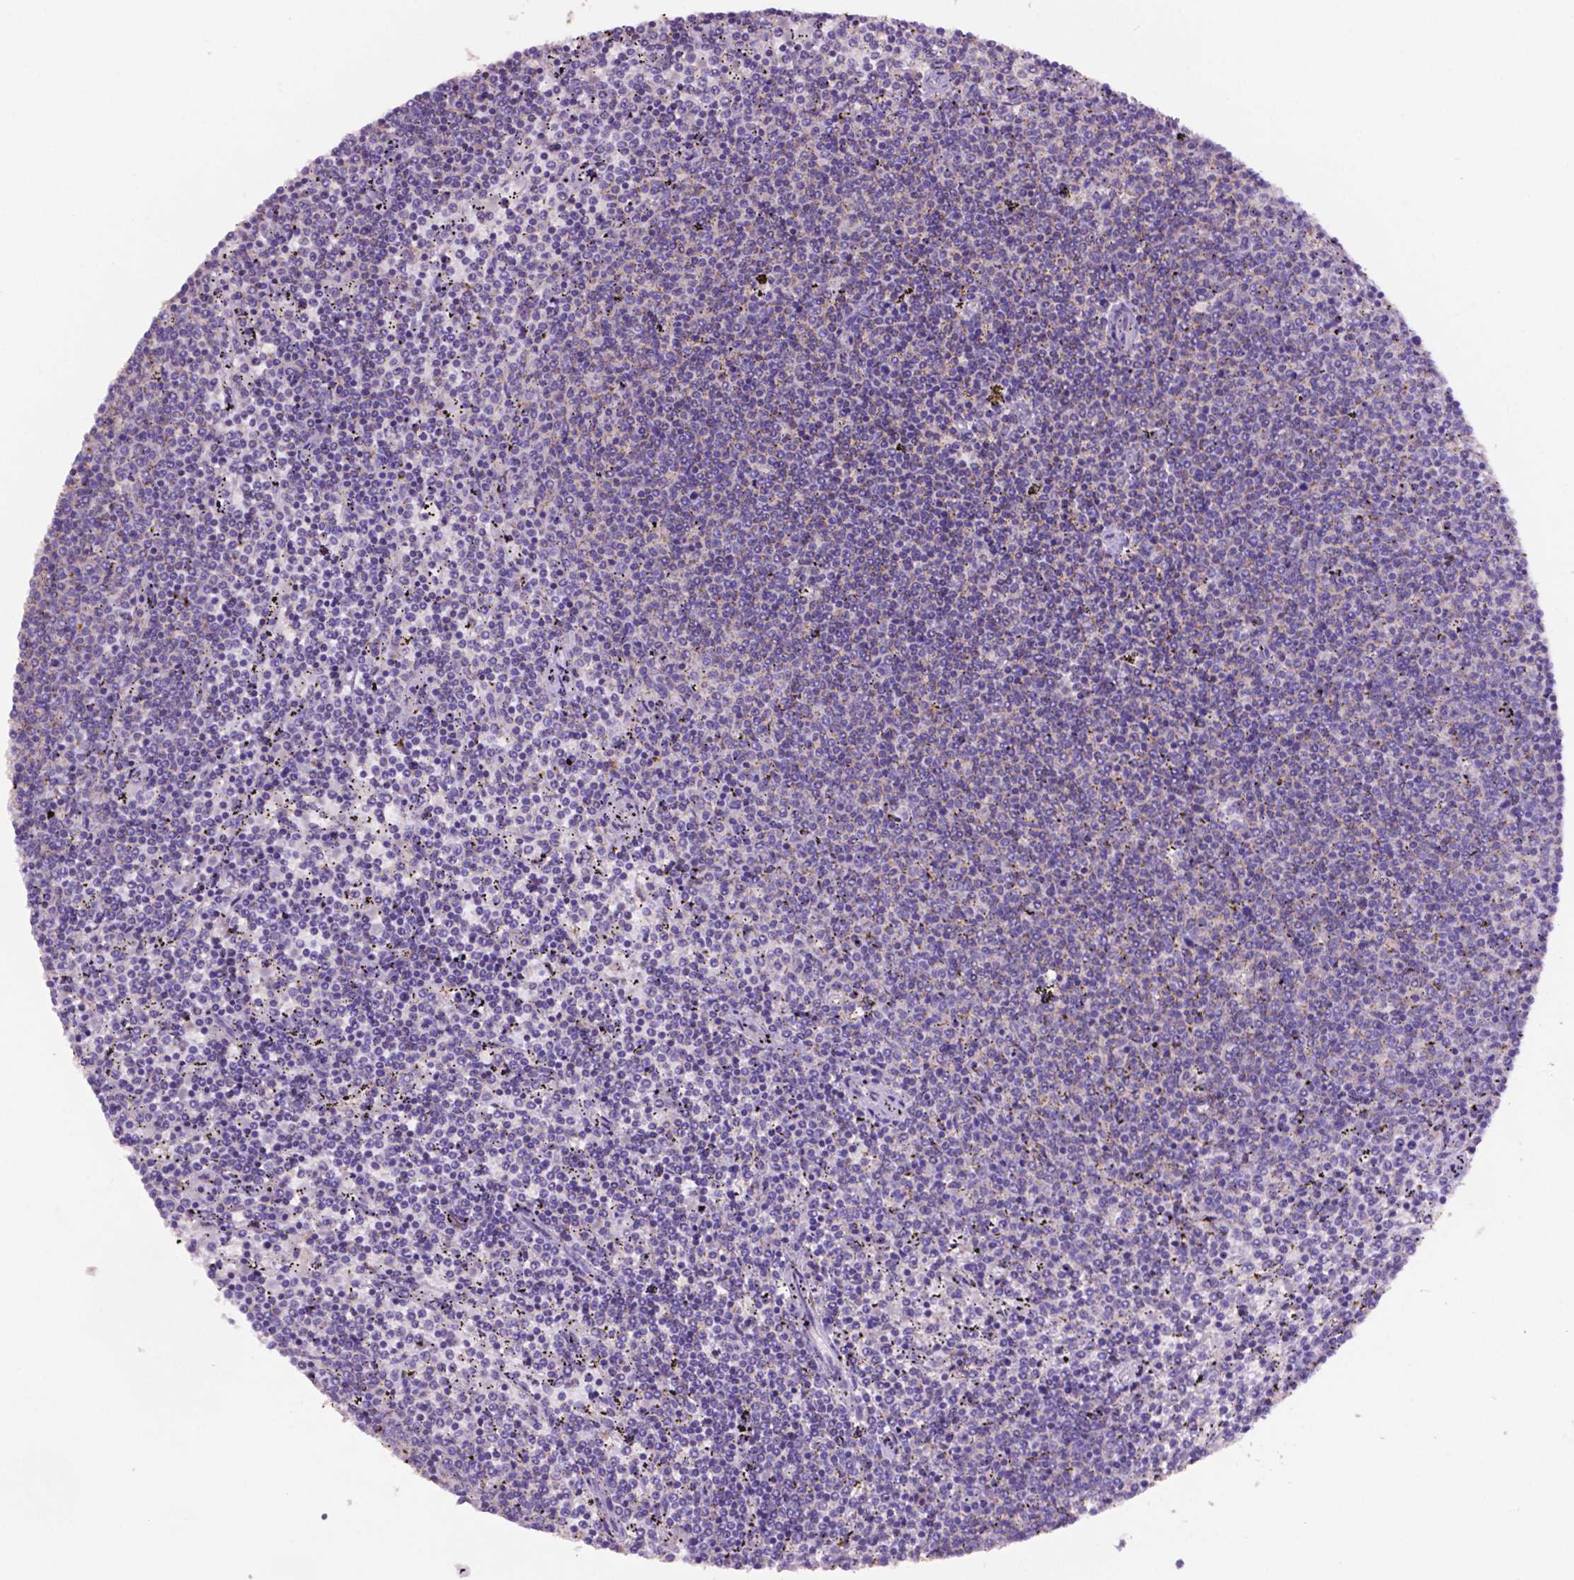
{"staining": {"intensity": "negative", "quantity": "none", "location": "none"}, "tissue": "lymphoma", "cell_type": "Tumor cells", "image_type": "cancer", "snomed": [{"axis": "morphology", "description": "Malignant lymphoma, non-Hodgkin's type, Low grade"}, {"axis": "topography", "description": "Spleen"}], "caption": "An immunohistochemistry (IHC) image of lymphoma is shown. There is no staining in tumor cells of lymphoma.", "gene": "PRPS2", "patient": {"sex": "female", "age": 50}}